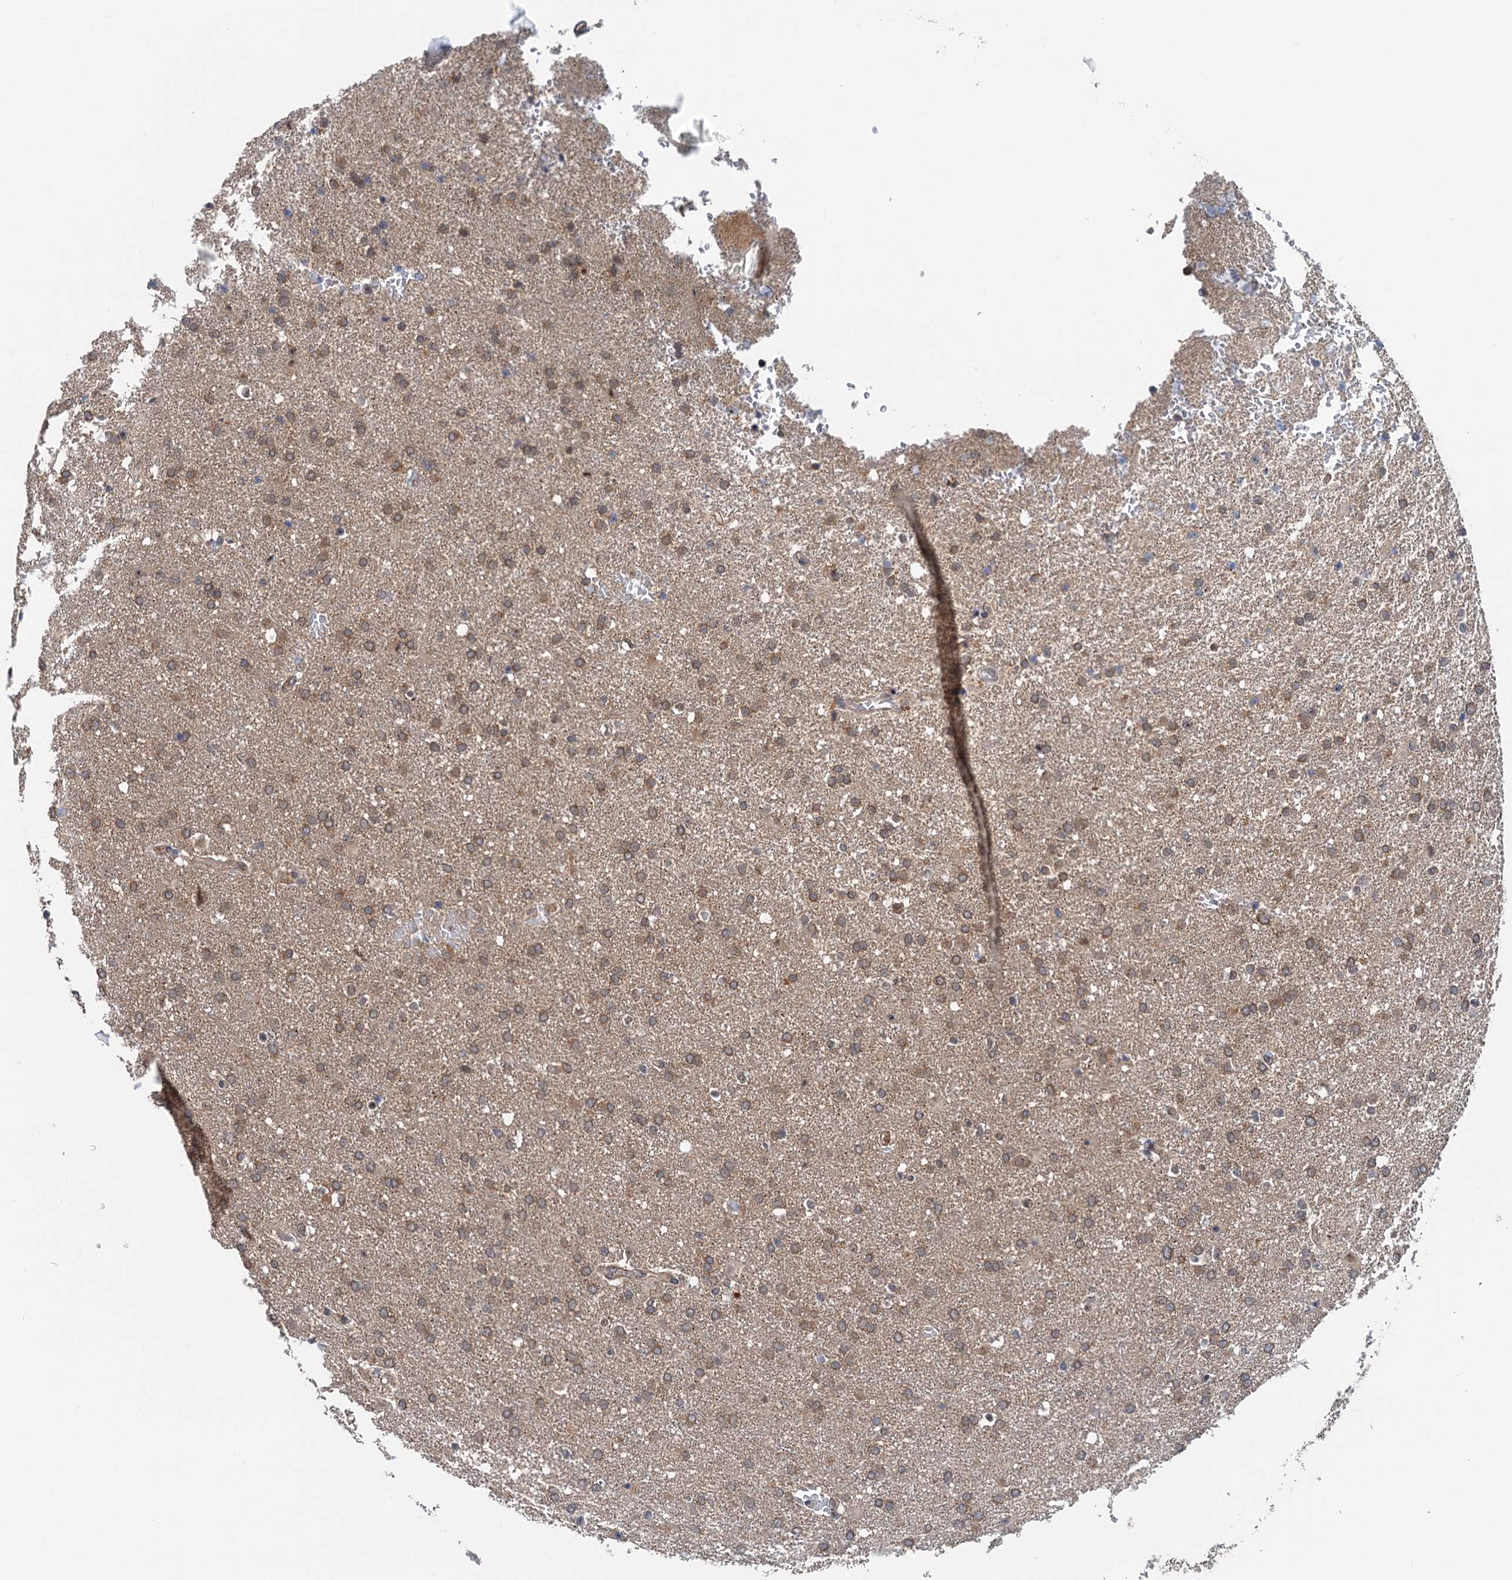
{"staining": {"intensity": "moderate", "quantity": ">75%", "location": "cytoplasmic/membranous,nuclear"}, "tissue": "glioma", "cell_type": "Tumor cells", "image_type": "cancer", "snomed": [{"axis": "morphology", "description": "Glioma, malignant, High grade"}, {"axis": "topography", "description": "Brain"}], "caption": "High-magnification brightfield microscopy of glioma stained with DAB (brown) and counterstained with hematoxylin (blue). tumor cells exhibit moderate cytoplasmic/membranous and nuclear staining is present in approximately>75% of cells.", "gene": "TAS2R42", "patient": {"sex": "male", "age": 72}}